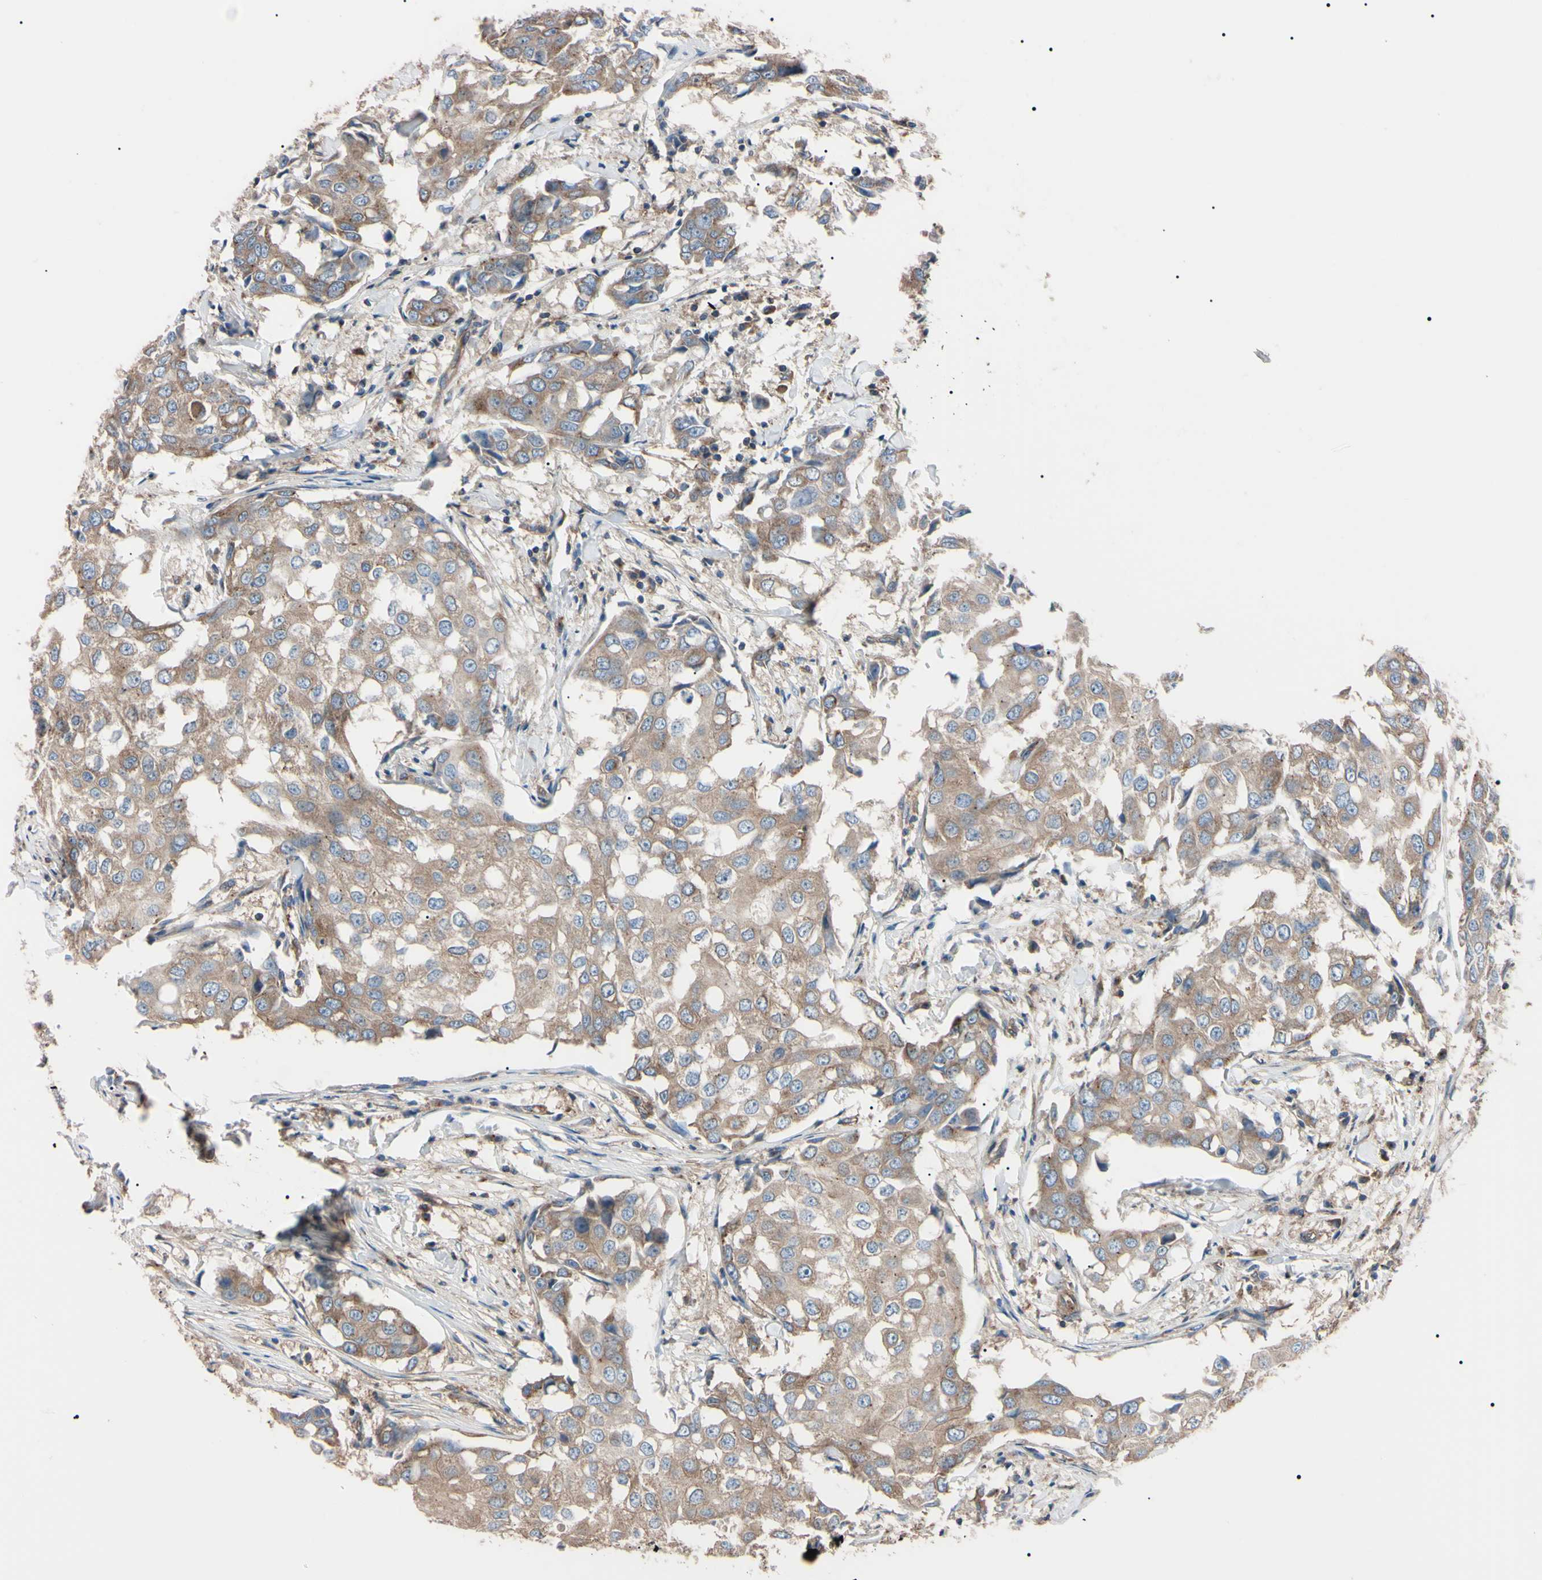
{"staining": {"intensity": "moderate", "quantity": ">75%", "location": "cytoplasmic/membranous"}, "tissue": "breast cancer", "cell_type": "Tumor cells", "image_type": "cancer", "snomed": [{"axis": "morphology", "description": "Duct carcinoma"}, {"axis": "topography", "description": "Breast"}], "caption": "An image of breast cancer stained for a protein reveals moderate cytoplasmic/membranous brown staining in tumor cells.", "gene": "PRKACA", "patient": {"sex": "female", "age": 27}}